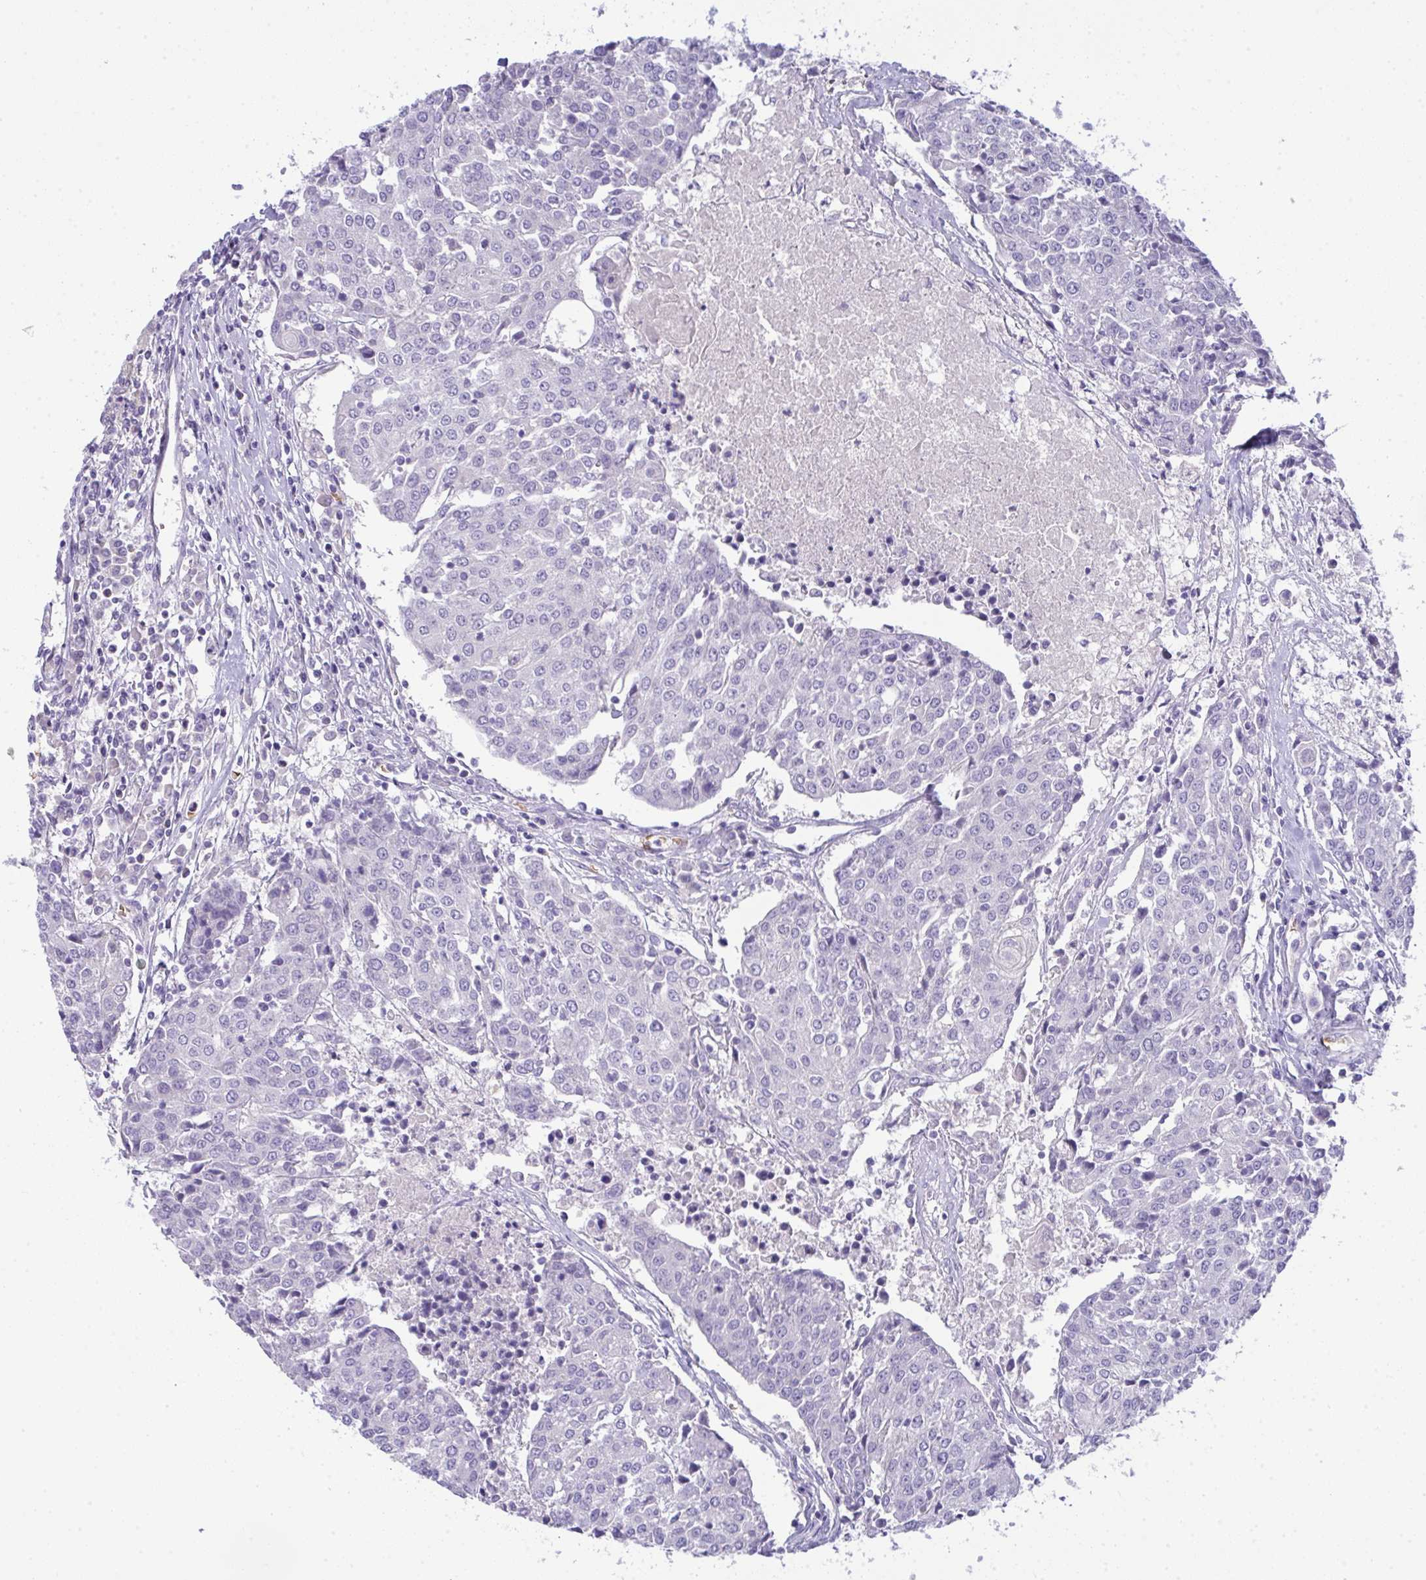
{"staining": {"intensity": "negative", "quantity": "none", "location": "none"}, "tissue": "urothelial cancer", "cell_type": "Tumor cells", "image_type": "cancer", "snomed": [{"axis": "morphology", "description": "Urothelial carcinoma, High grade"}, {"axis": "topography", "description": "Urinary bladder"}], "caption": "Immunohistochemical staining of human urothelial carcinoma (high-grade) displays no significant expression in tumor cells.", "gene": "SPTB", "patient": {"sex": "female", "age": 85}}